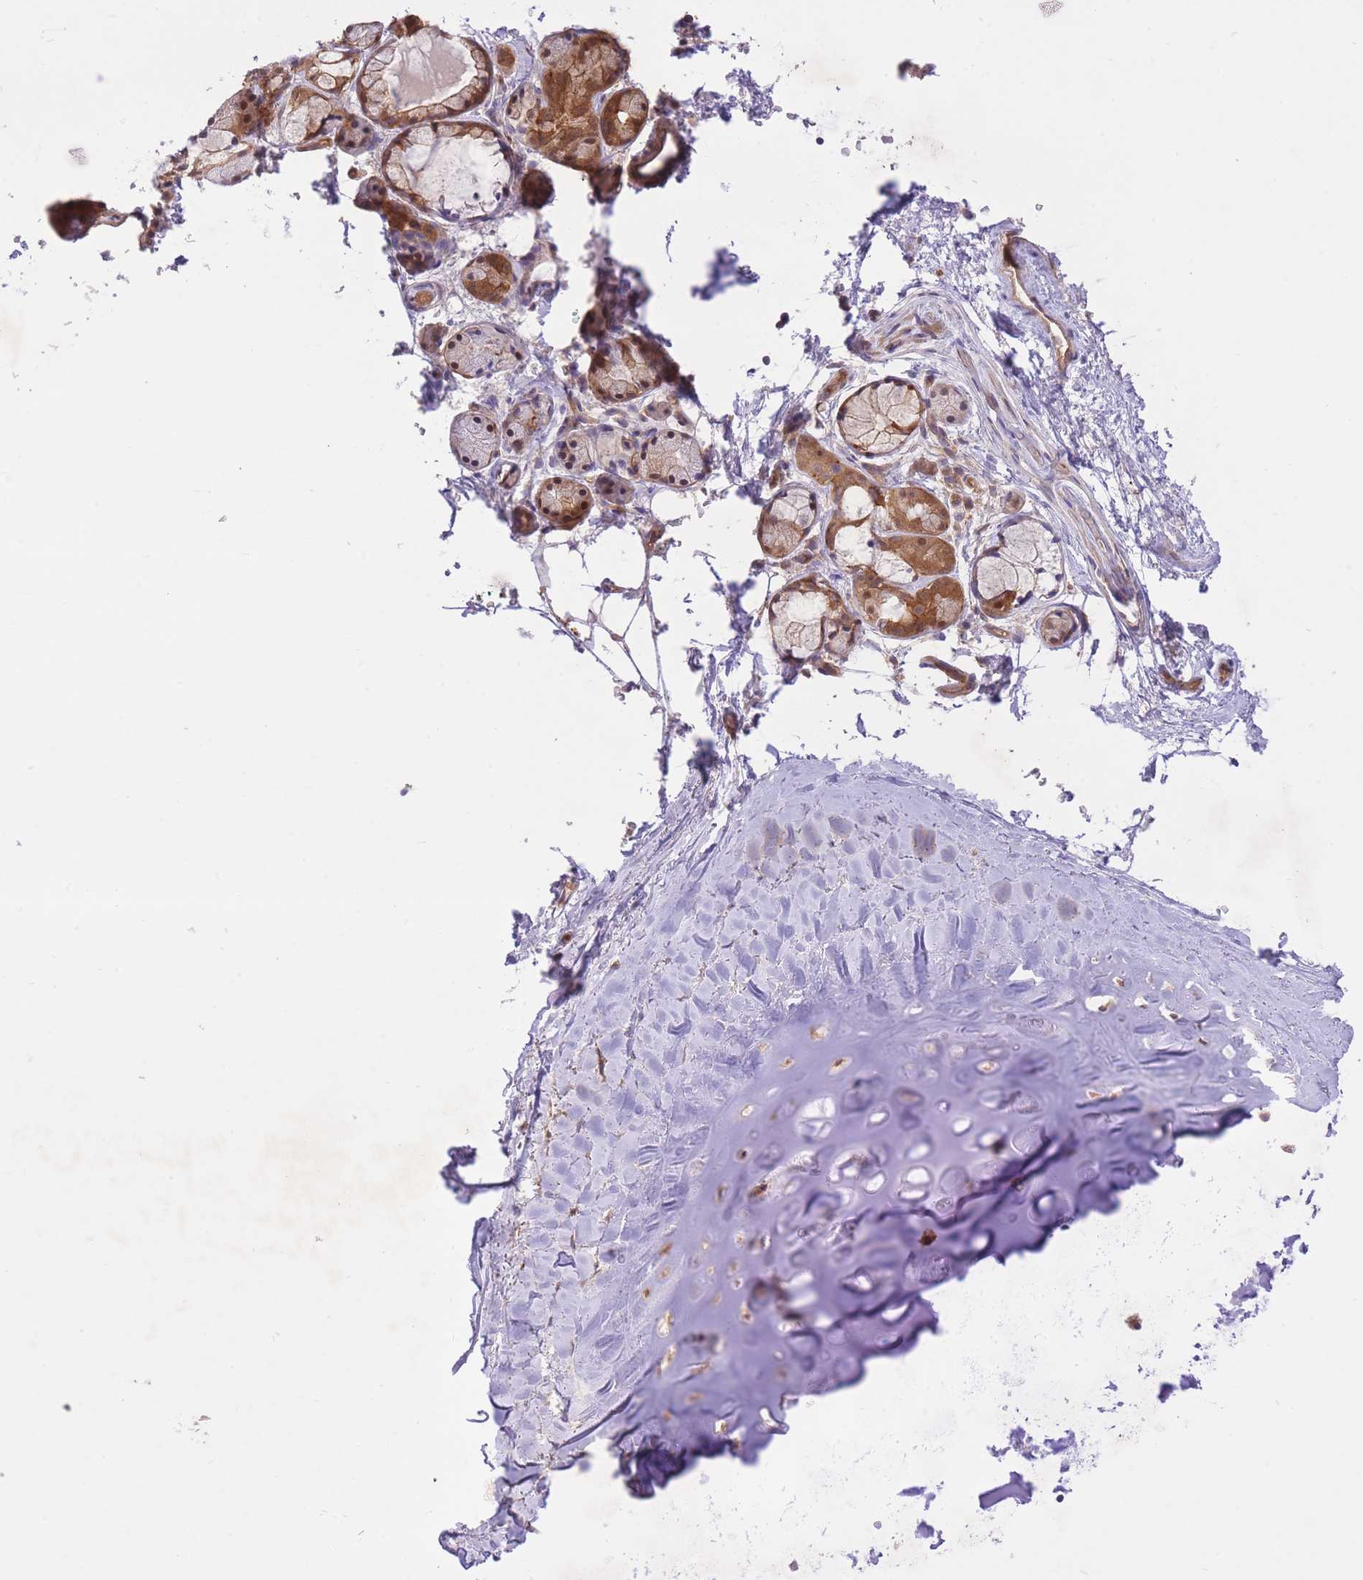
{"staining": {"intensity": "moderate", "quantity": ">75%", "location": "cytoplasmic/membranous"}, "tissue": "soft tissue", "cell_type": "Chondrocytes", "image_type": "normal", "snomed": [{"axis": "morphology", "description": "Normal tissue, NOS"}, {"axis": "topography", "description": "Cartilage tissue"}, {"axis": "topography", "description": "Bronchus"}], "caption": "Brown immunohistochemical staining in normal soft tissue reveals moderate cytoplasmic/membranous expression in about >75% of chondrocytes. The protein is shown in brown color, while the nuclei are stained blue.", "gene": "PREP", "patient": {"sex": "female", "age": 72}}